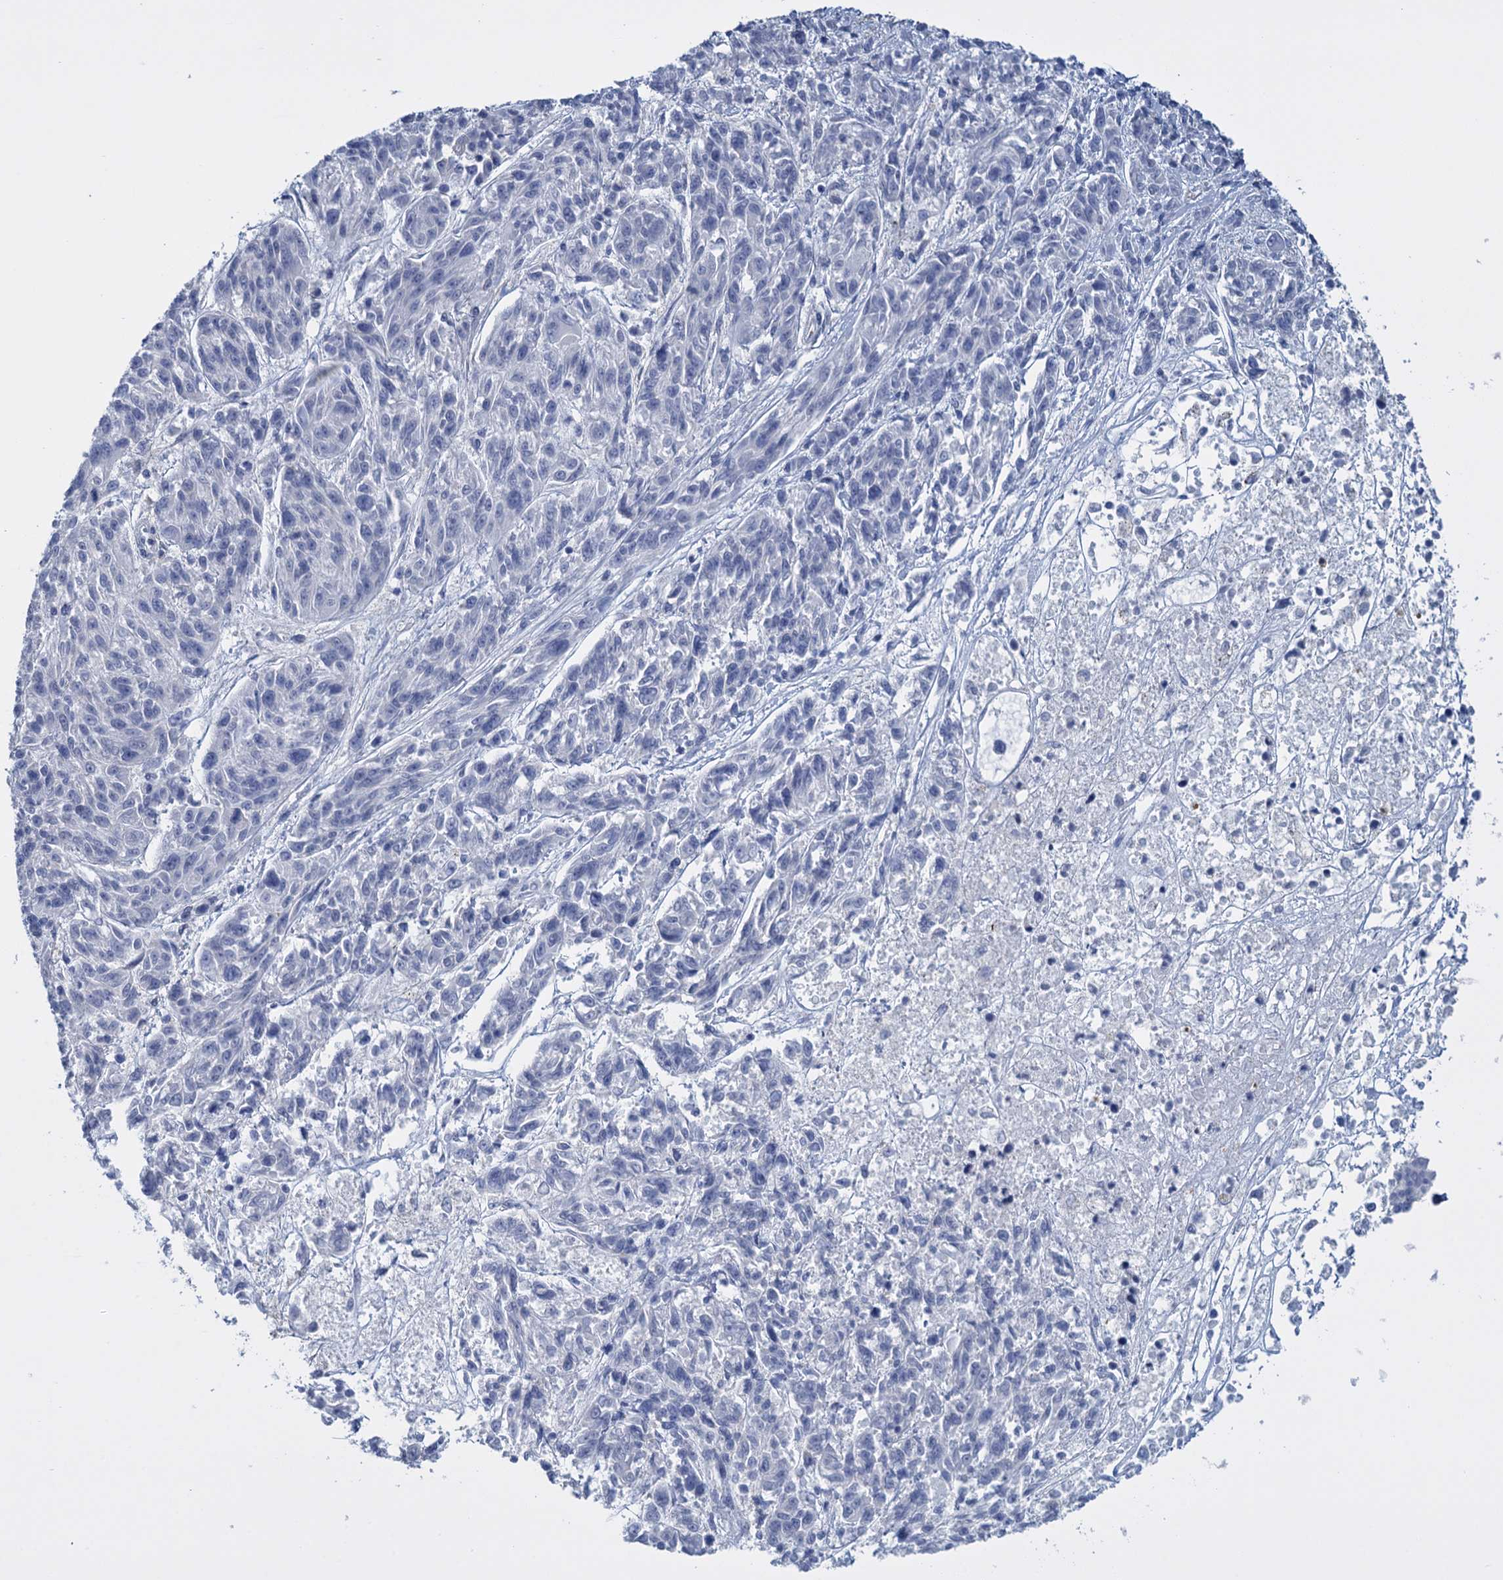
{"staining": {"intensity": "negative", "quantity": "none", "location": "none"}, "tissue": "melanoma", "cell_type": "Tumor cells", "image_type": "cancer", "snomed": [{"axis": "morphology", "description": "Malignant melanoma, NOS"}, {"axis": "topography", "description": "Skin"}], "caption": "Immunohistochemical staining of human melanoma shows no significant expression in tumor cells.", "gene": "SNCG", "patient": {"sex": "male", "age": 53}}